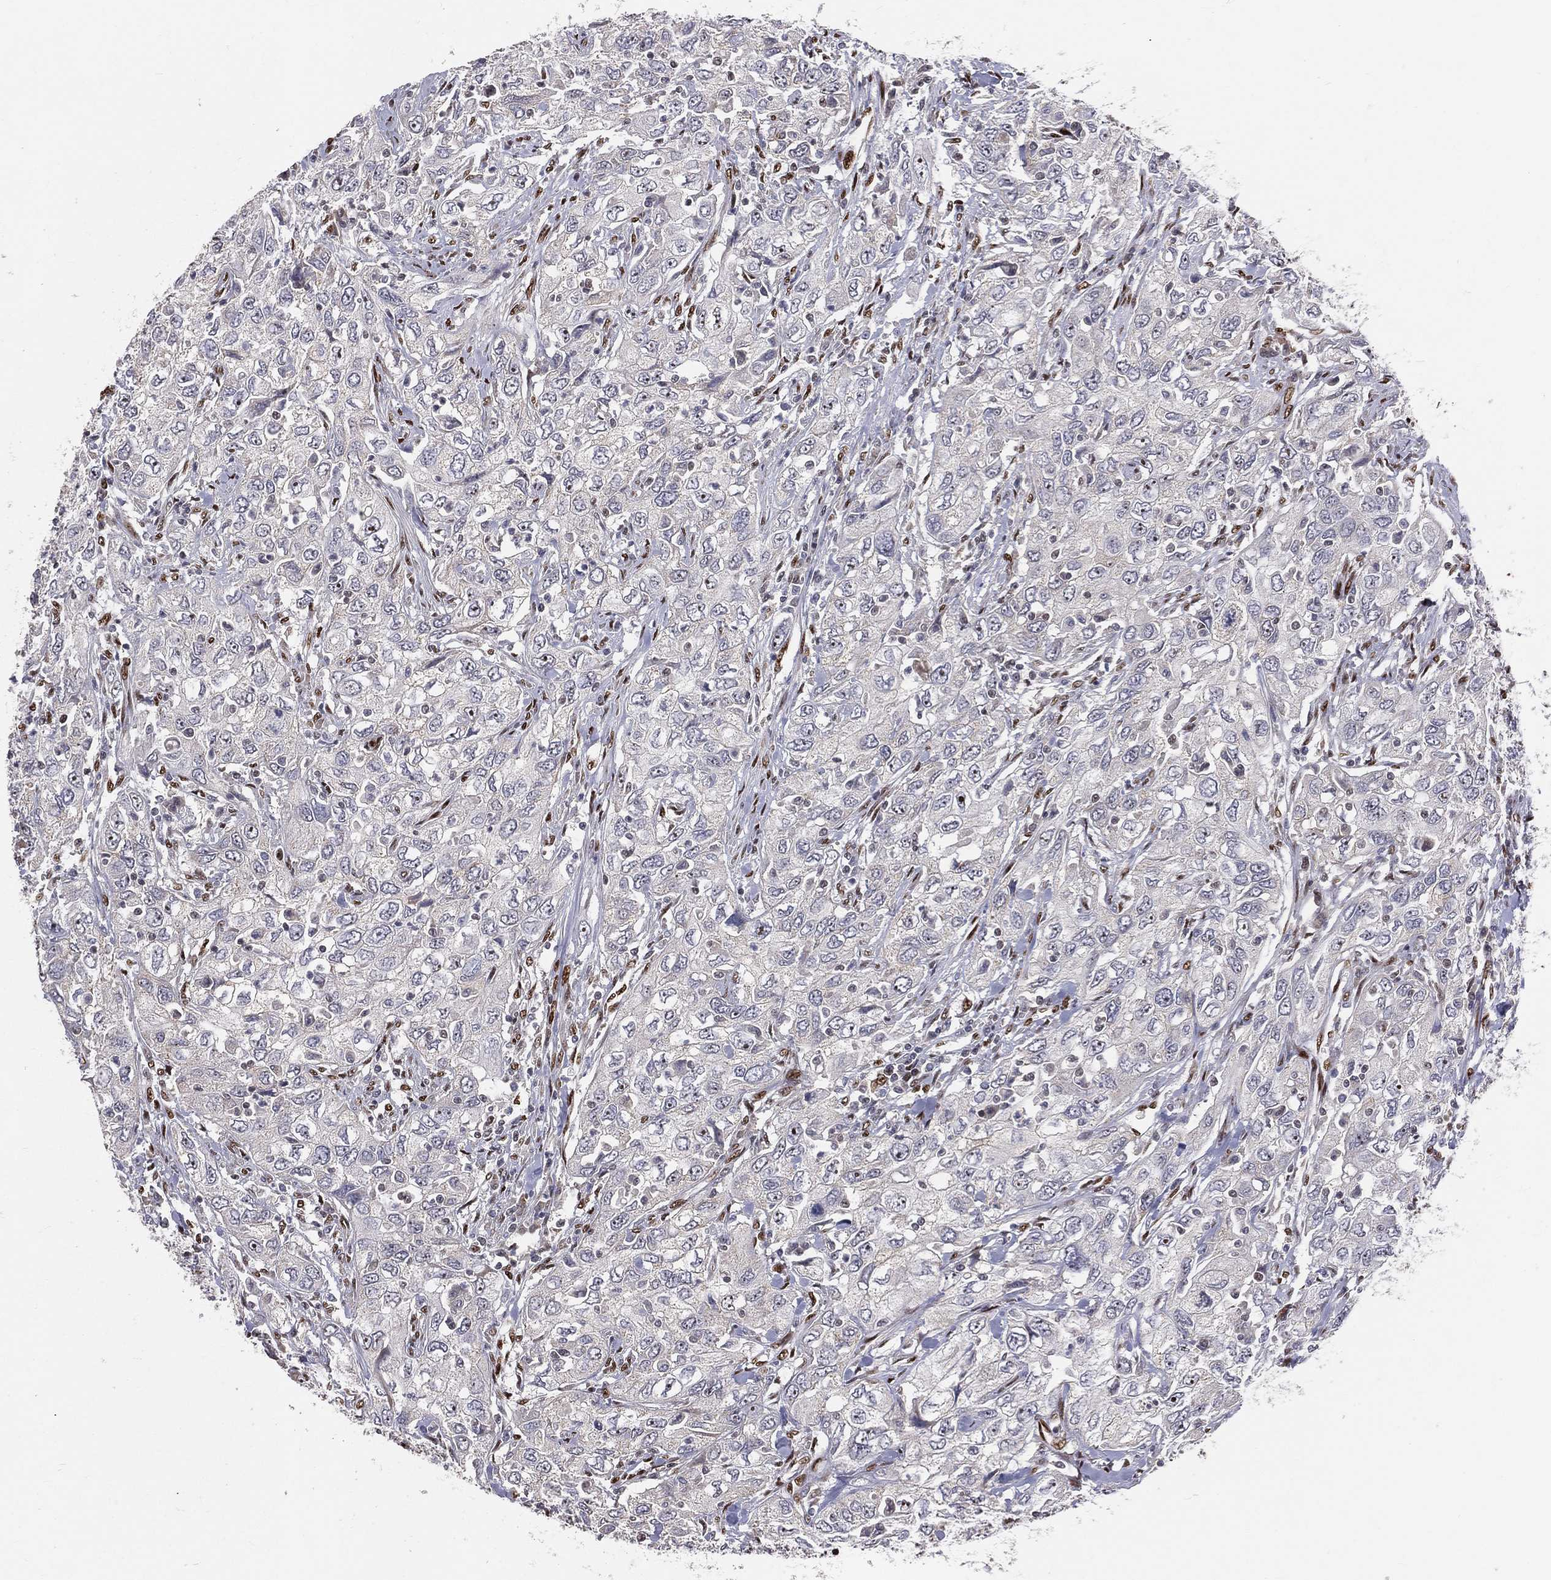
{"staining": {"intensity": "negative", "quantity": "none", "location": "none"}, "tissue": "urothelial cancer", "cell_type": "Tumor cells", "image_type": "cancer", "snomed": [{"axis": "morphology", "description": "Urothelial carcinoma, High grade"}, {"axis": "topography", "description": "Urinary bladder"}], "caption": "This micrograph is of urothelial cancer stained with immunohistochemistry to label a protein in brown with the nuclei are counter-stained blue. There is no expression in tumor cells. (Immunohistochemistry, brightfield microscopy, high magnification).", "gene": "ZEB1", "patient": {"sex": "male", "age": 76}}